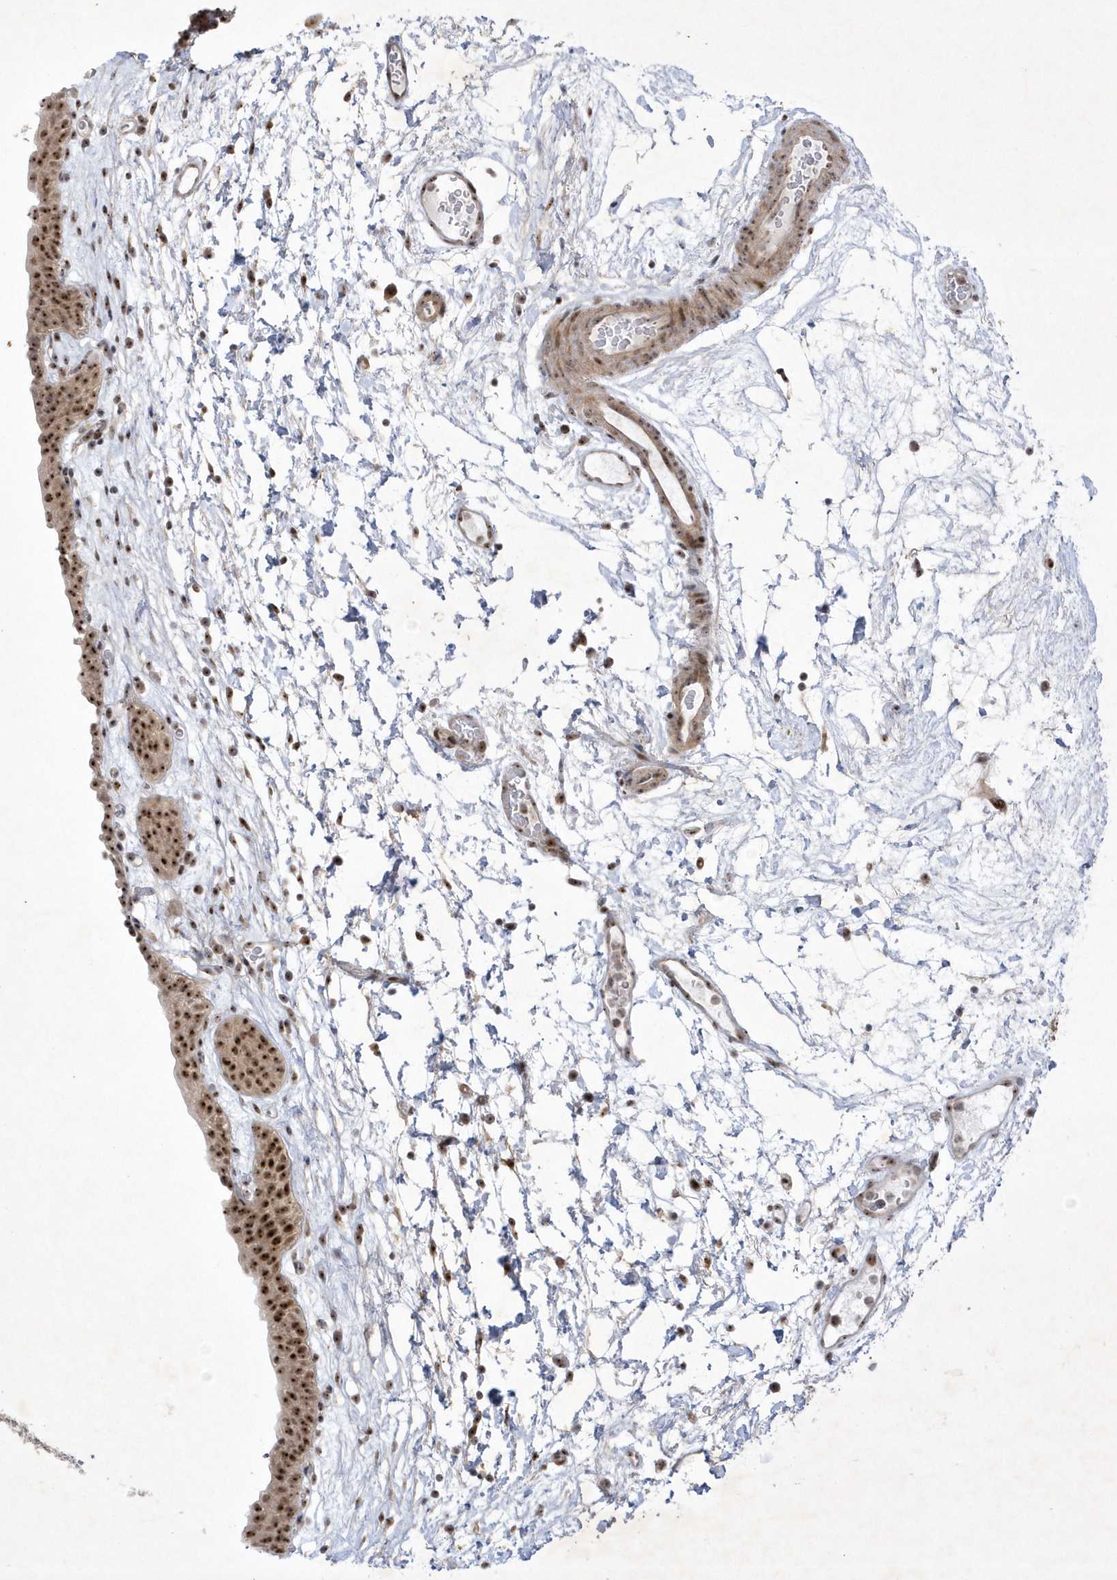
{"staining": {"intensity": "strong", "quantity": ">75%", "location": "nuclear"}, "tissue": "urinary bladder", "cell_type": "Urothelial cells", "image_type": "normal", "snomed": [{"axis": "morphology", "description": "Normal tissue, NOS"}, {"axis": "topography", "description": "Urinary bladder"}], "caption": "Urothelial cells demonstrate high levels of strong nuclear staining in about >75% of cells in normal urinary bladder. Ihc stains the protein in brown and the nuclei are stained blue.", "gene": "NPM3", "patient": {"sex": "male", "age": 83}}